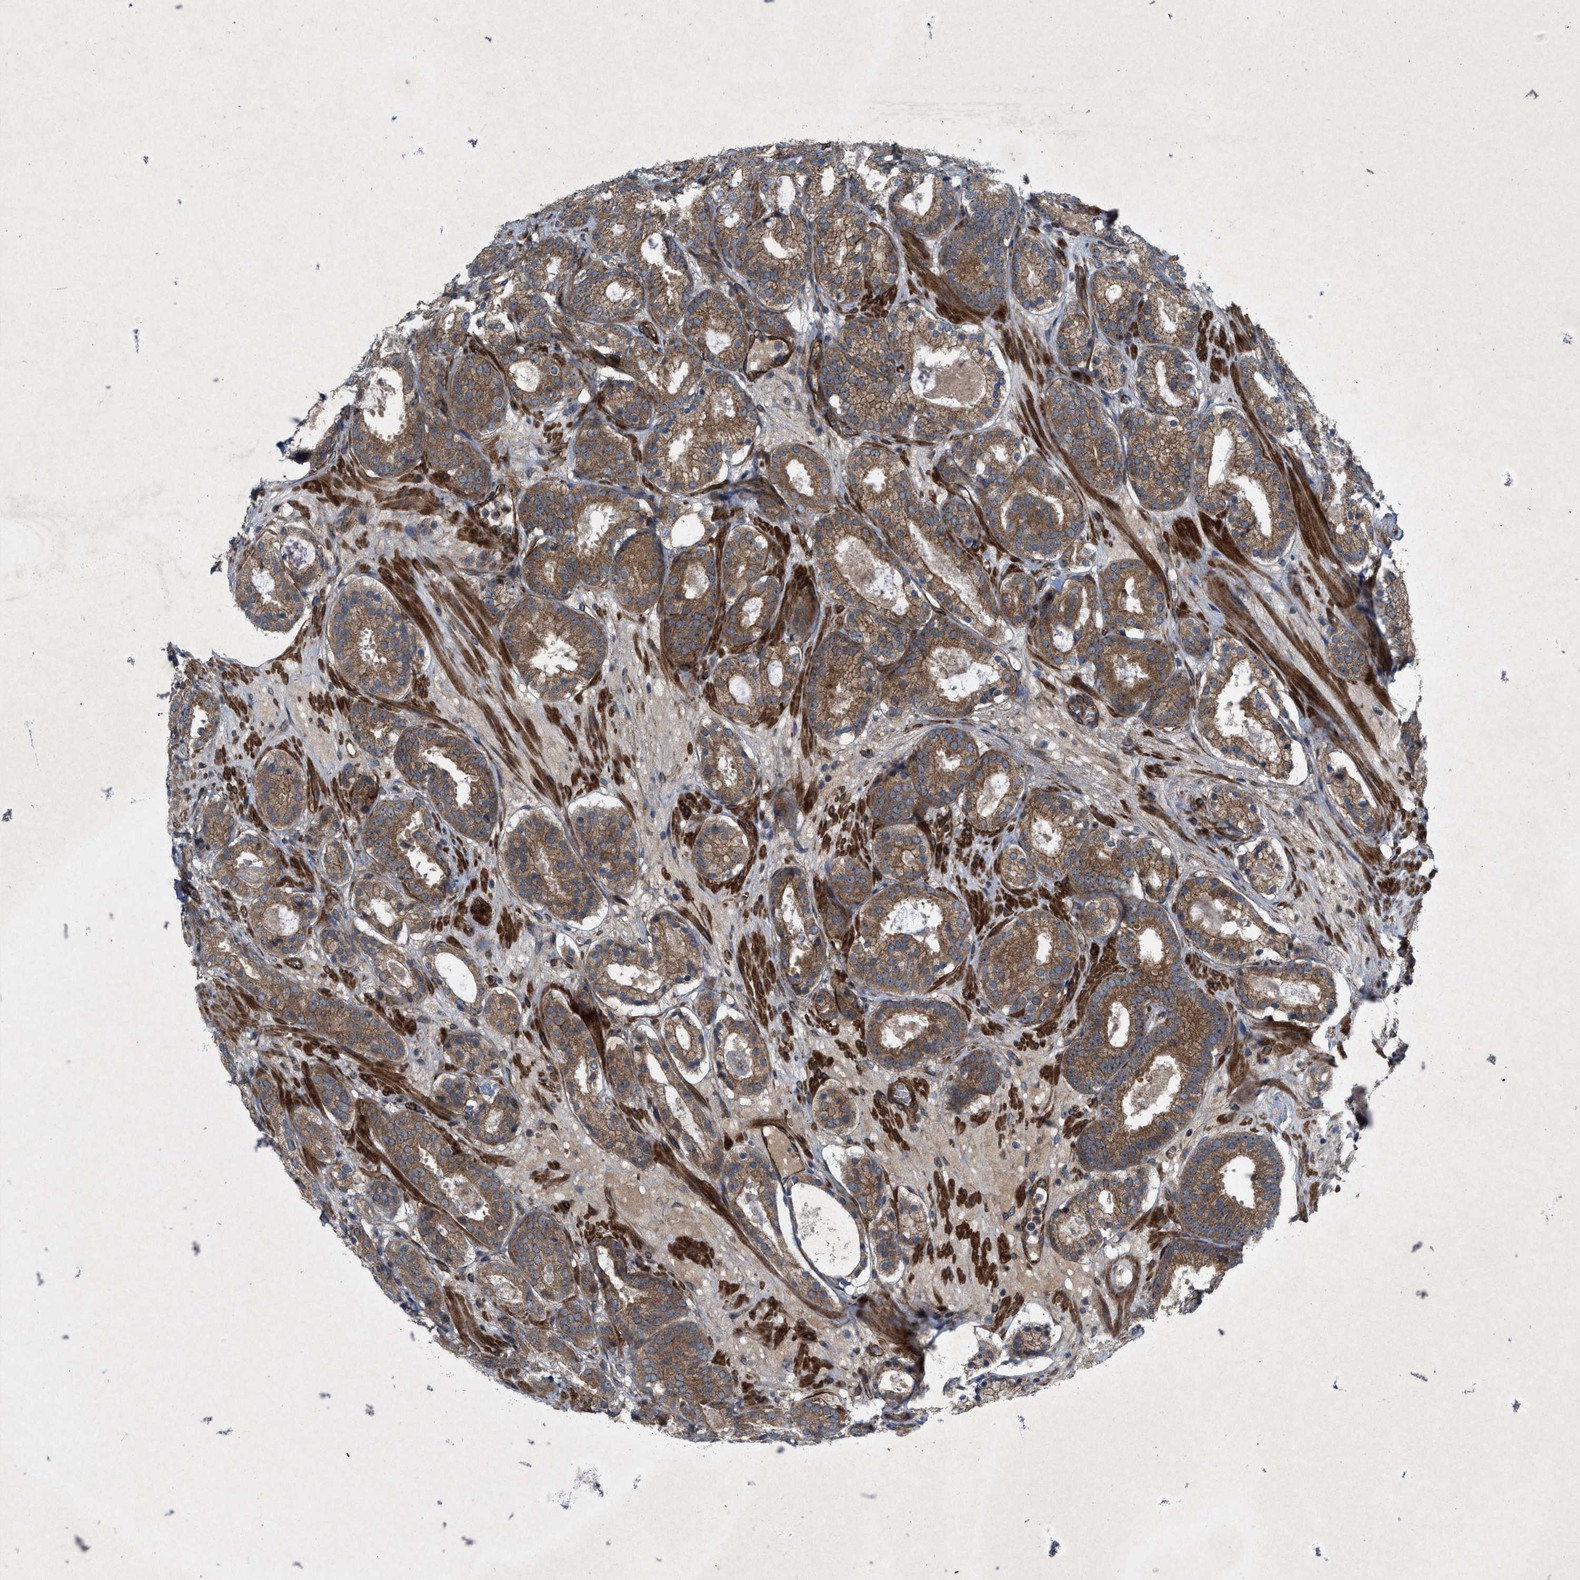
{"staining": {"intensity": "moderate", "quantity": ">75%", "location": "cytoplasmic/membranous"}, "tissue": "prostate cancer", "cell_type": "Tumor cells", "image_type": "cancer", "snomed": [{"axis": "morphology", "description": "Adenocarcinoma, Low grade"}, {"axis": "topography", "description": "Prostate"}], "caption": "Immunohistochemistry (IHC) photomicrograph of human prostate cancer (low-grade adenocarcinoma) stained for a protein (brown), which displays medium levels of moderate cytoplasmic/membranous staining in about >75% of tumor cells.", "gene": "URGCP", "patient": {"sex": "male", "age": 69}}